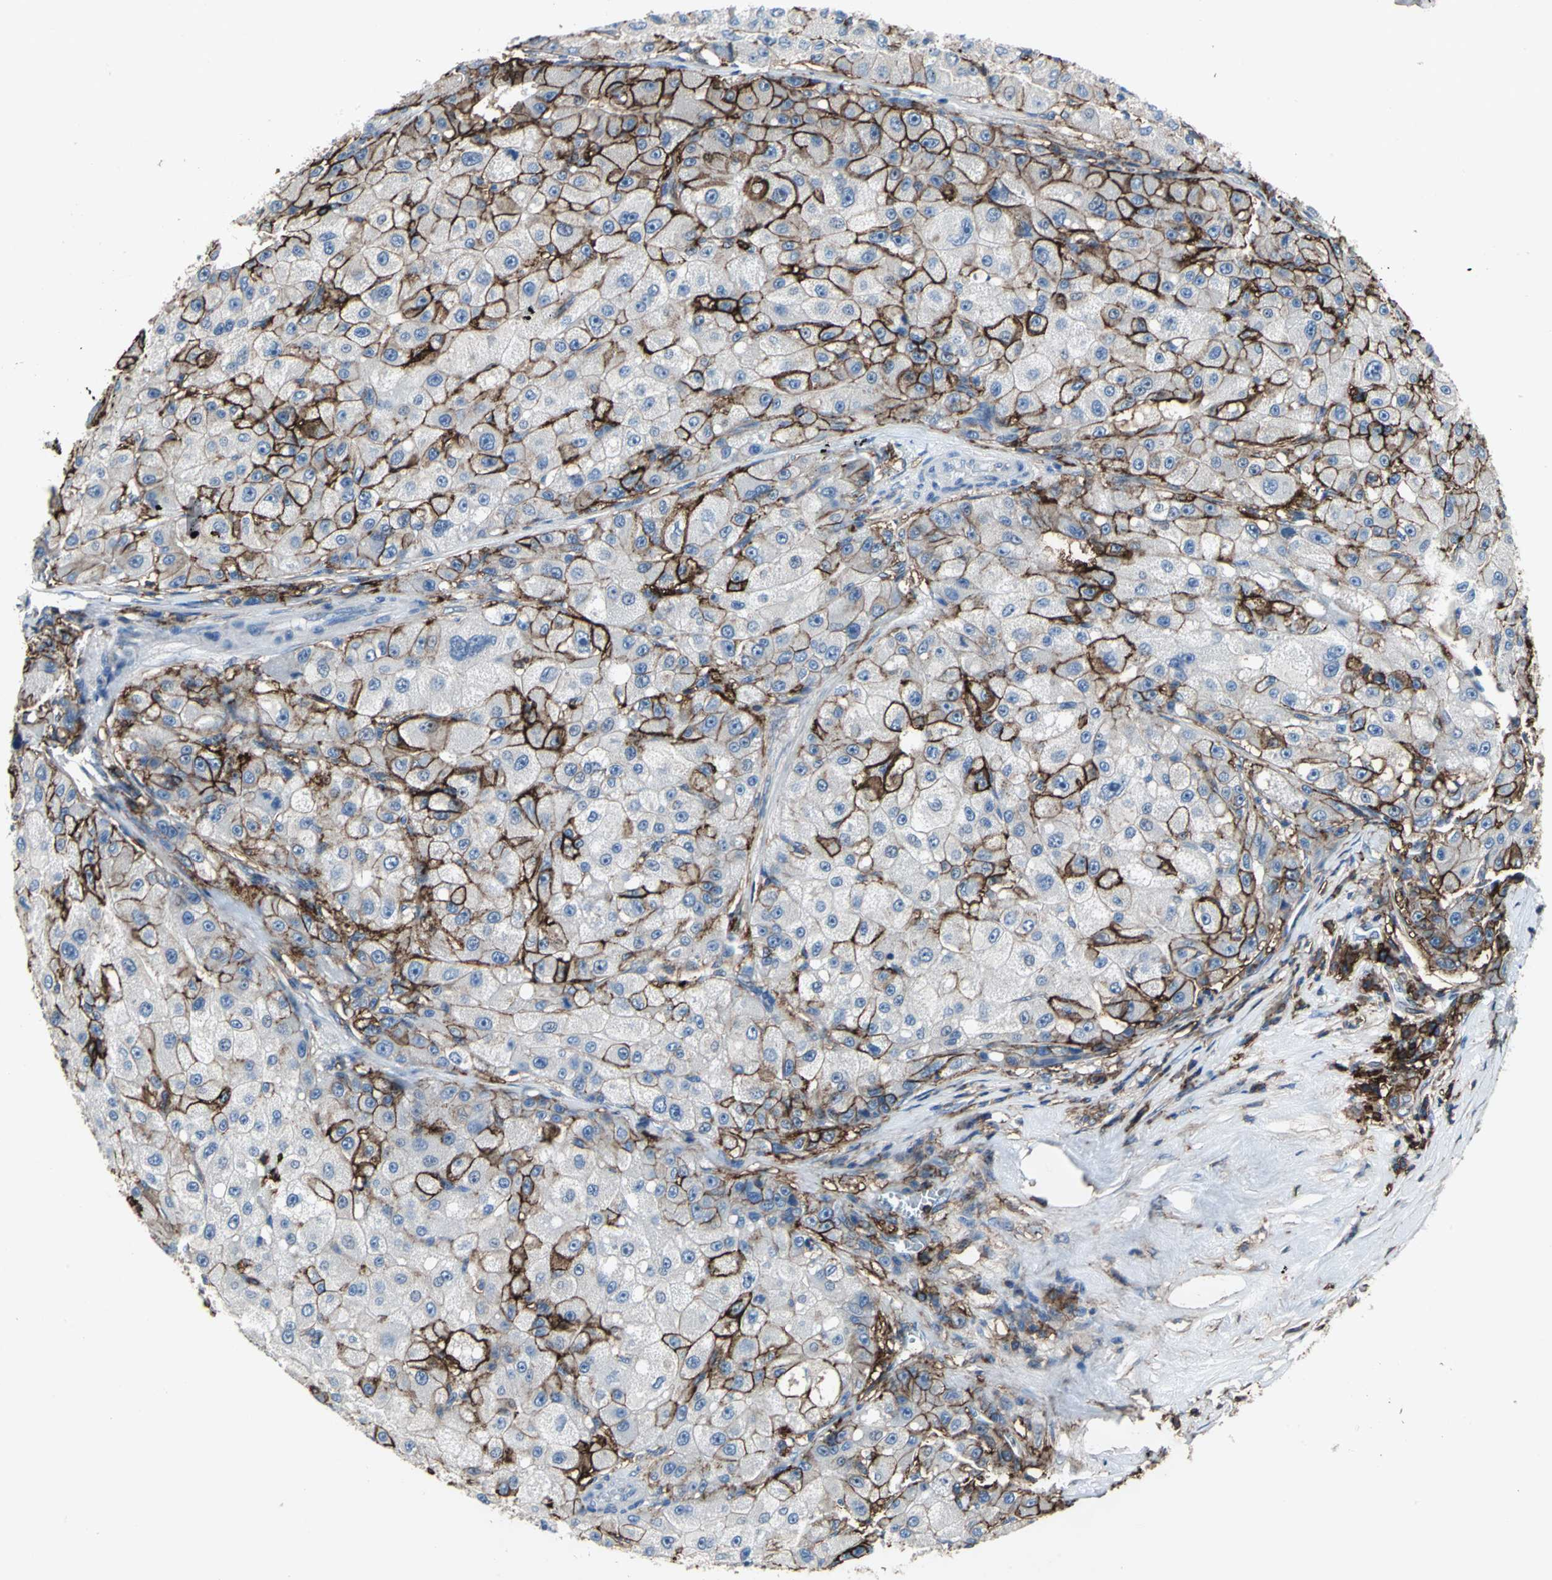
{"staining": {"intensity": "strong", "quantity": "25%-75%", "location": "cytoplasmic/membranous"}, "tissue": "liver cancer", "cell_type": "Tumor cells", "image_type": "cancer", "snomed": [{"axis": "morphology", "description": "Carcinoma, Hepatocellular, NOS"}, {"axis": "topography", "description": "Liver"}], "caption": "Immunohistochemical staining of human liver cancer exhibits high levels of strong cytoplasmic/membranous protein positivity in about 25%-75% of tumor cells. (DAB (3,3'-diaminobenzidine) = brown stain, brightfield microscopy at high magnification).", "gene": "CD44", "patient": {"sex": "male", "age": 80}}